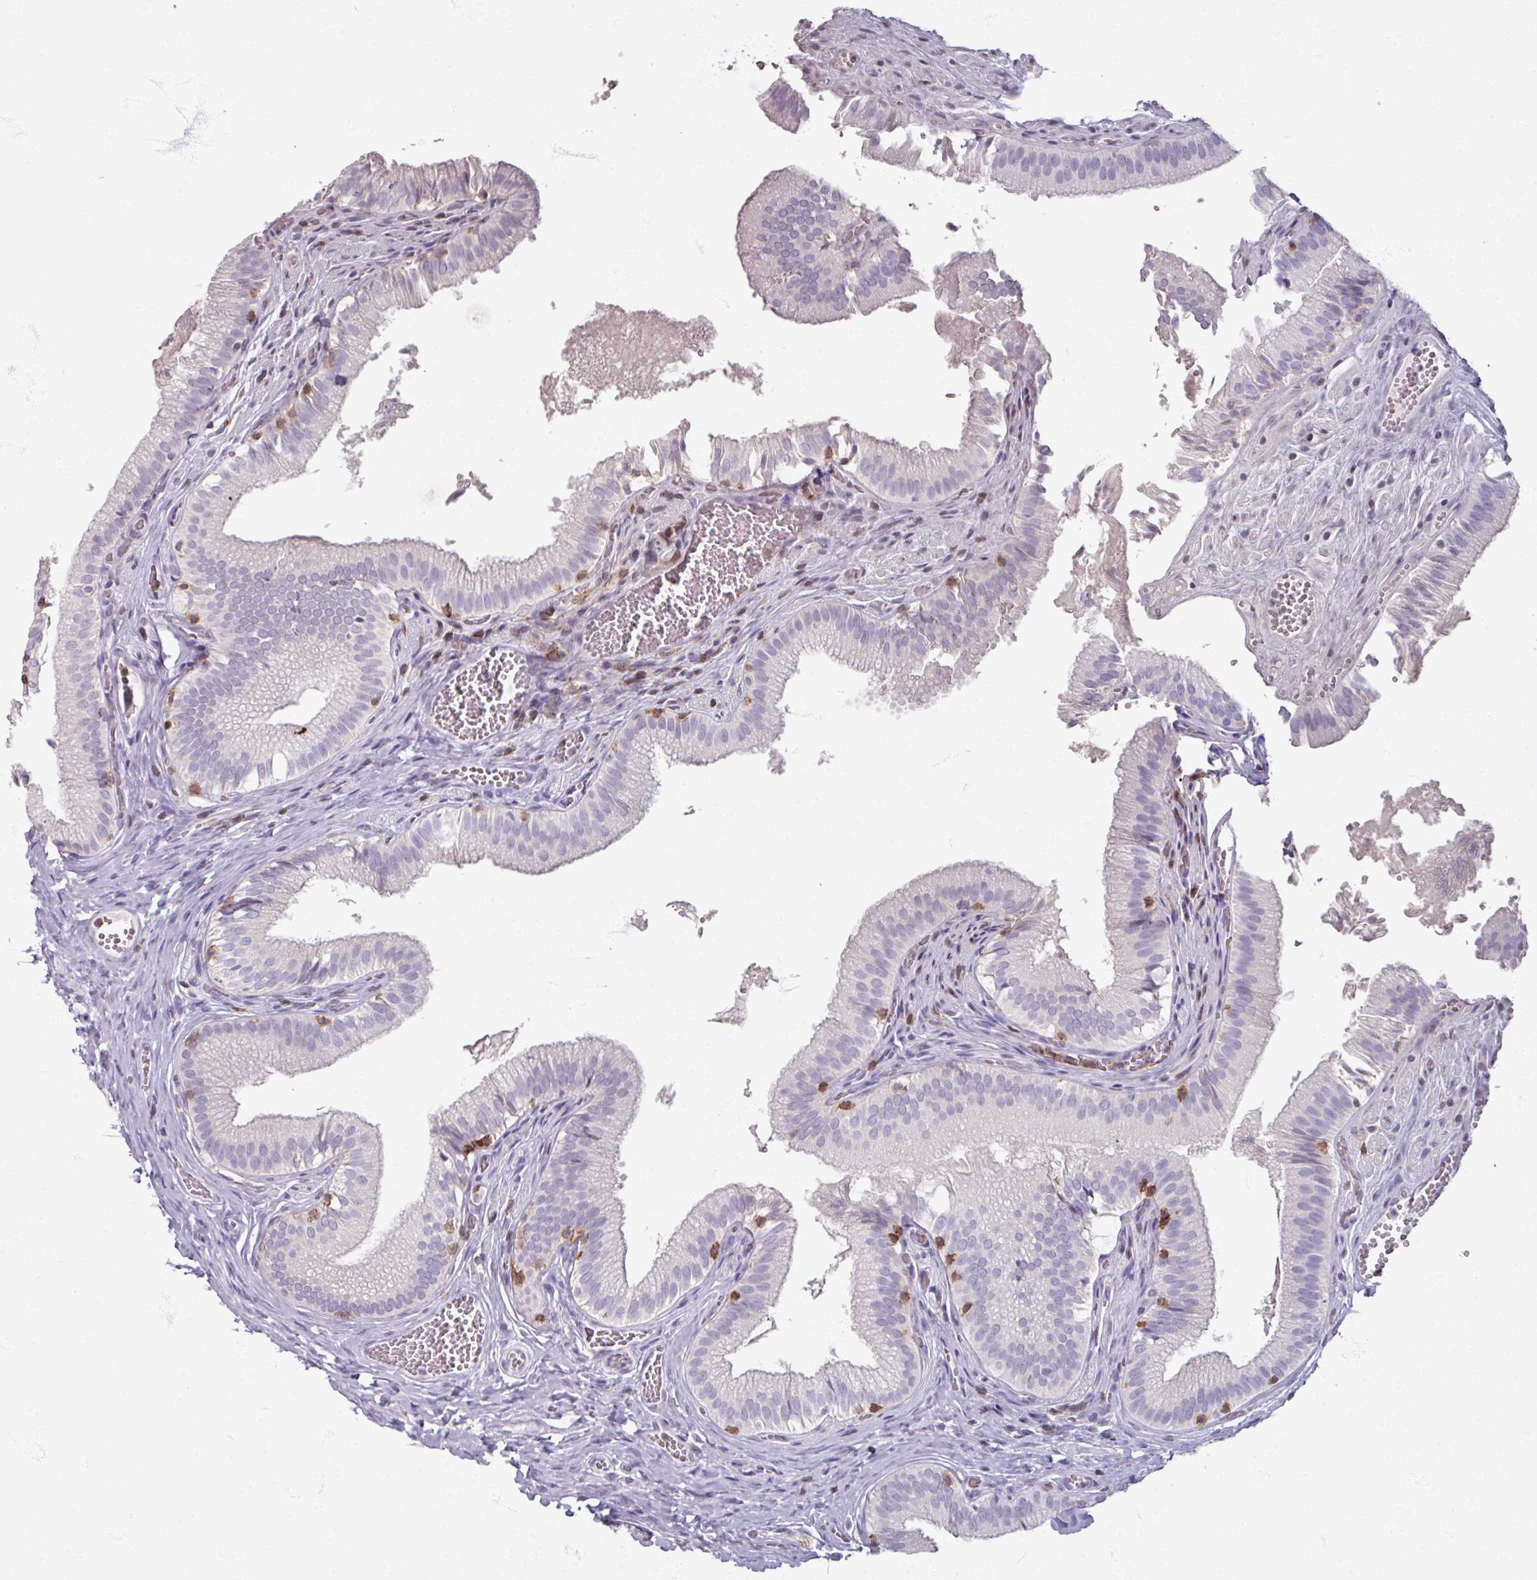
{"staining": {"intensity": "negative", "quantity": "none", "location": "none"}, "tissue": "gallbladder", "cell_type": "Glandular cells", "image_type": "normal", "snomed": [{"axis": "morphology", "description": "Normal tissue, NOS"}, {"axis": "topography", "description": "Gallbladder"}, {"axis": "topography", "description": "Peripheral nerve tissue"}], "caption": "Immunohistochemistry (IHC) micrograph of benign gallbladder stained for a protein (brown), which reveals no expression in glandular cells. (Stains: DAB immunohistochemistry with hematoxylin counter stain, Microscopy: brightfield microscopy at high magnification).", "gene": "PTPRC", "patient": {"sex": "male", "age": 17}}